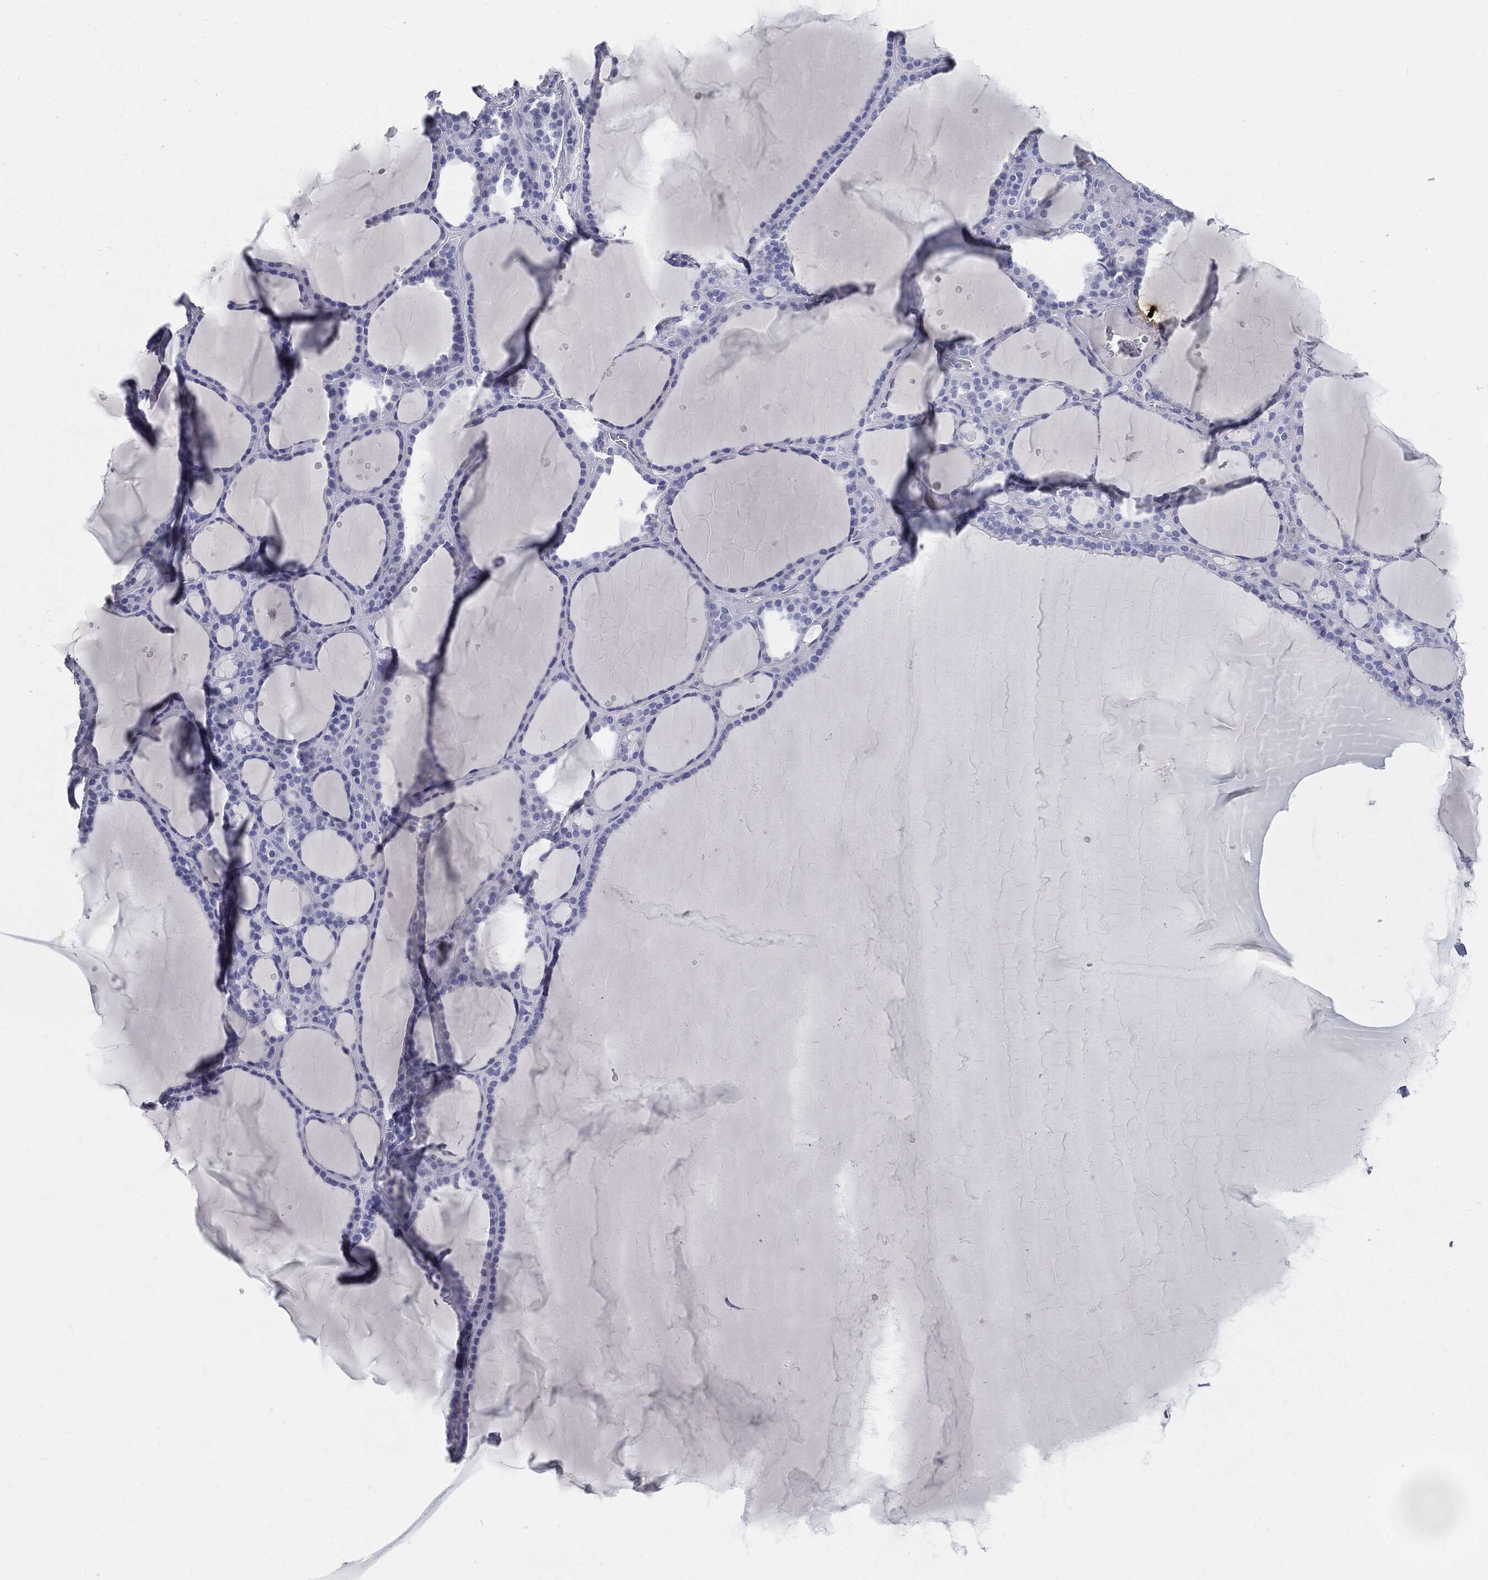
{"staining": {"intensity": "negative", "quantity": "none", "location": "none"}, "tissue": "thyroid gland", "cell_type": "Glandular cells", "image_type": "normal", "snomed": [{"axis": "morphology", "description": "Normal tissue, NOS"}, {"axis": "topography", "description": "Thyroid gland"}], "caption": "Immunohistochemistry (IHC) of normal thyroid gland demonstrates no staining in glandular cells. (Stains: DAB (3,3'-diaminobenzidine) immunohistochemistry with hematoxylin counter stain, Microscopy: brightfield microscopy at high magnification).", "gene": "CUZD1", "patient": {"sex": "male", "age": 63}}